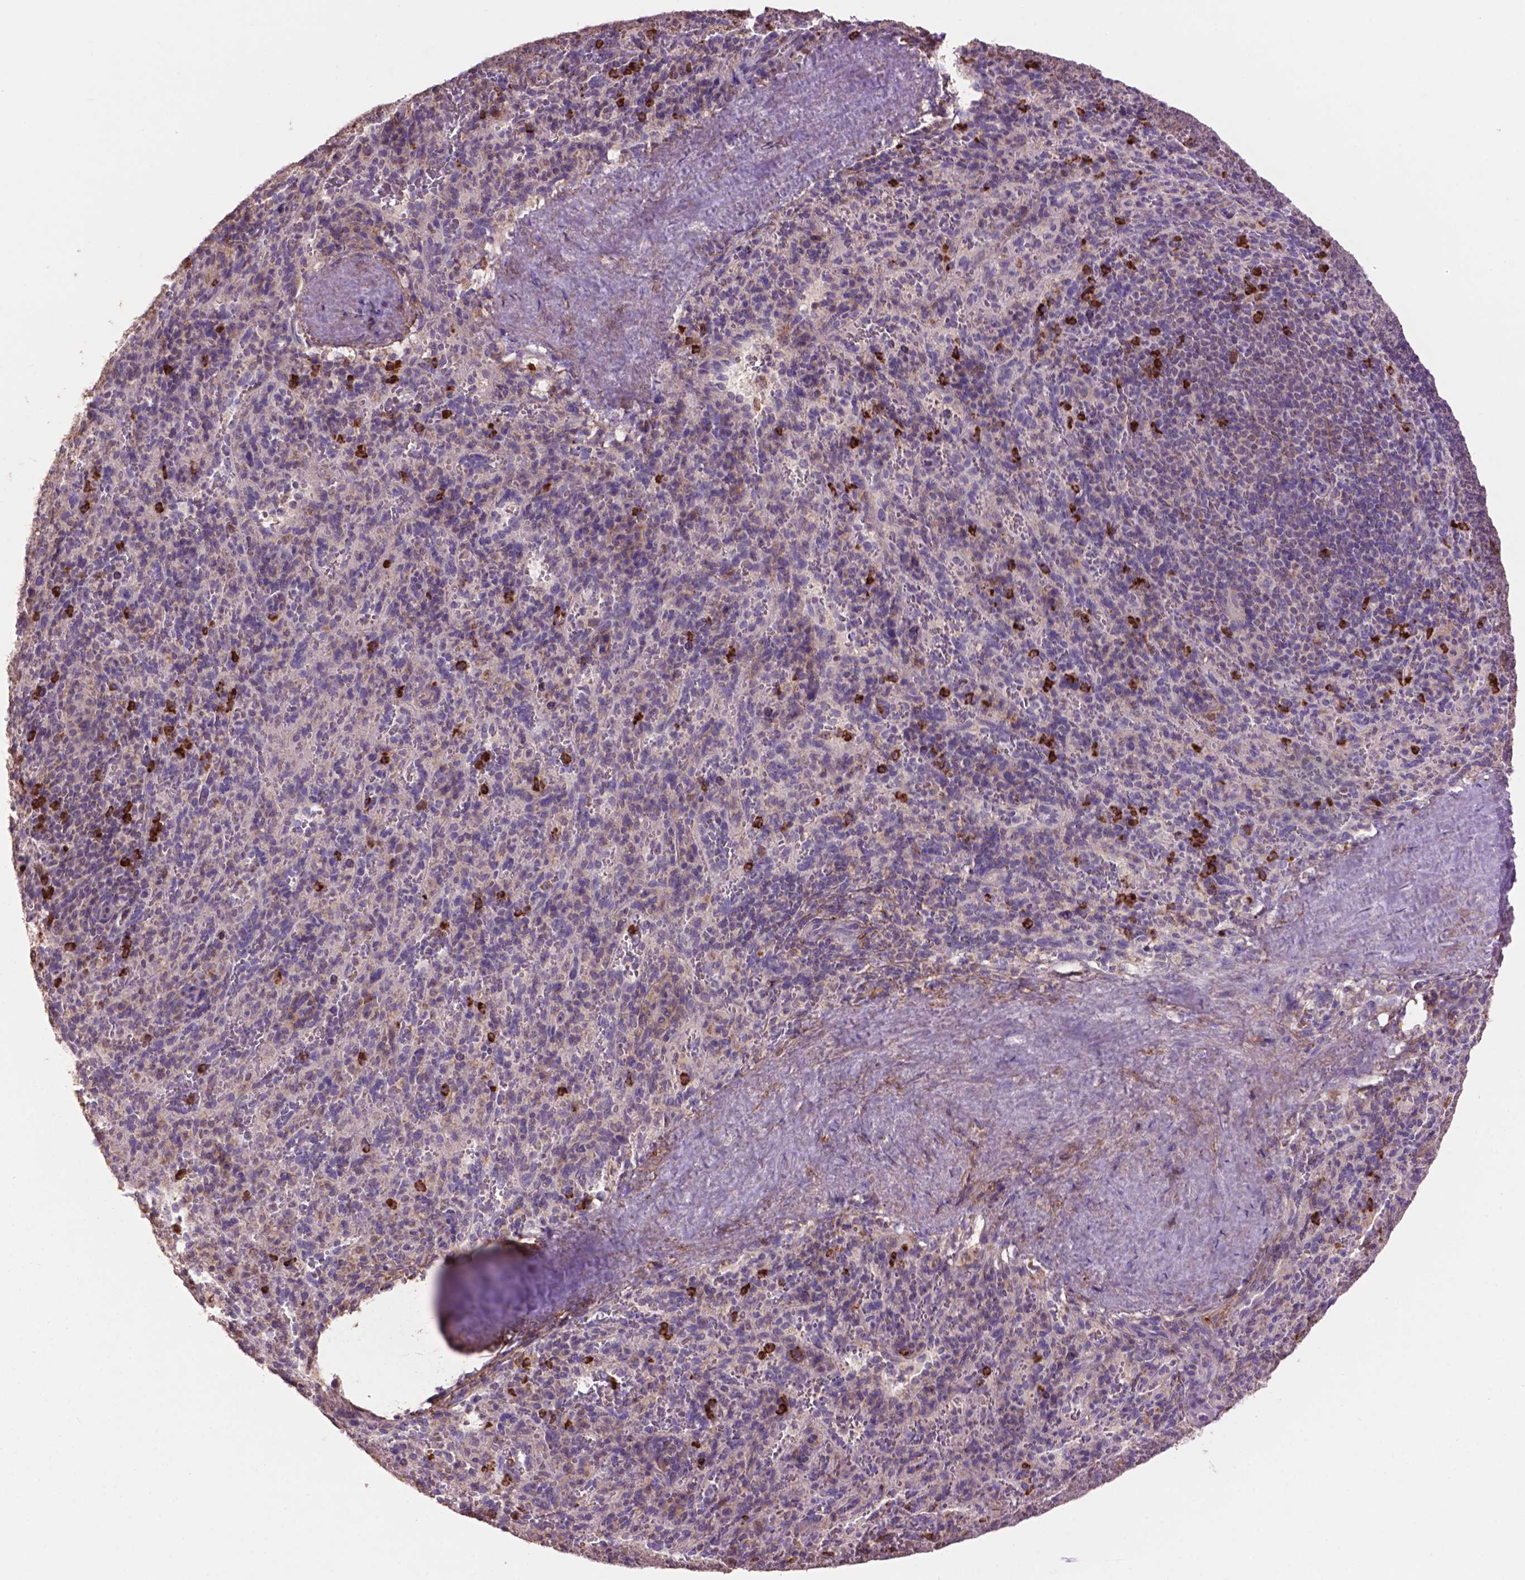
{"staining": {"intensity": "strong", "quantity": "<25%", "location": "cytoplasmic/membranous,nuclear"}, "tissue": "spleen", "cell_type": "Cells in red pulp", "image_type": "normal", "snomed": [{"axis": "morphology", "description": "Normal tissue, NOS"}, {"axis": "topography", "description": "Spleen"}], "caption": "A brown stain highlights strong cytoplasmic/membranous,nuclear staining of a protein in cells in red pulp of normal spleen.", "gene": "LRRC3C", "patient": {"sex": "male", "age": 57}}